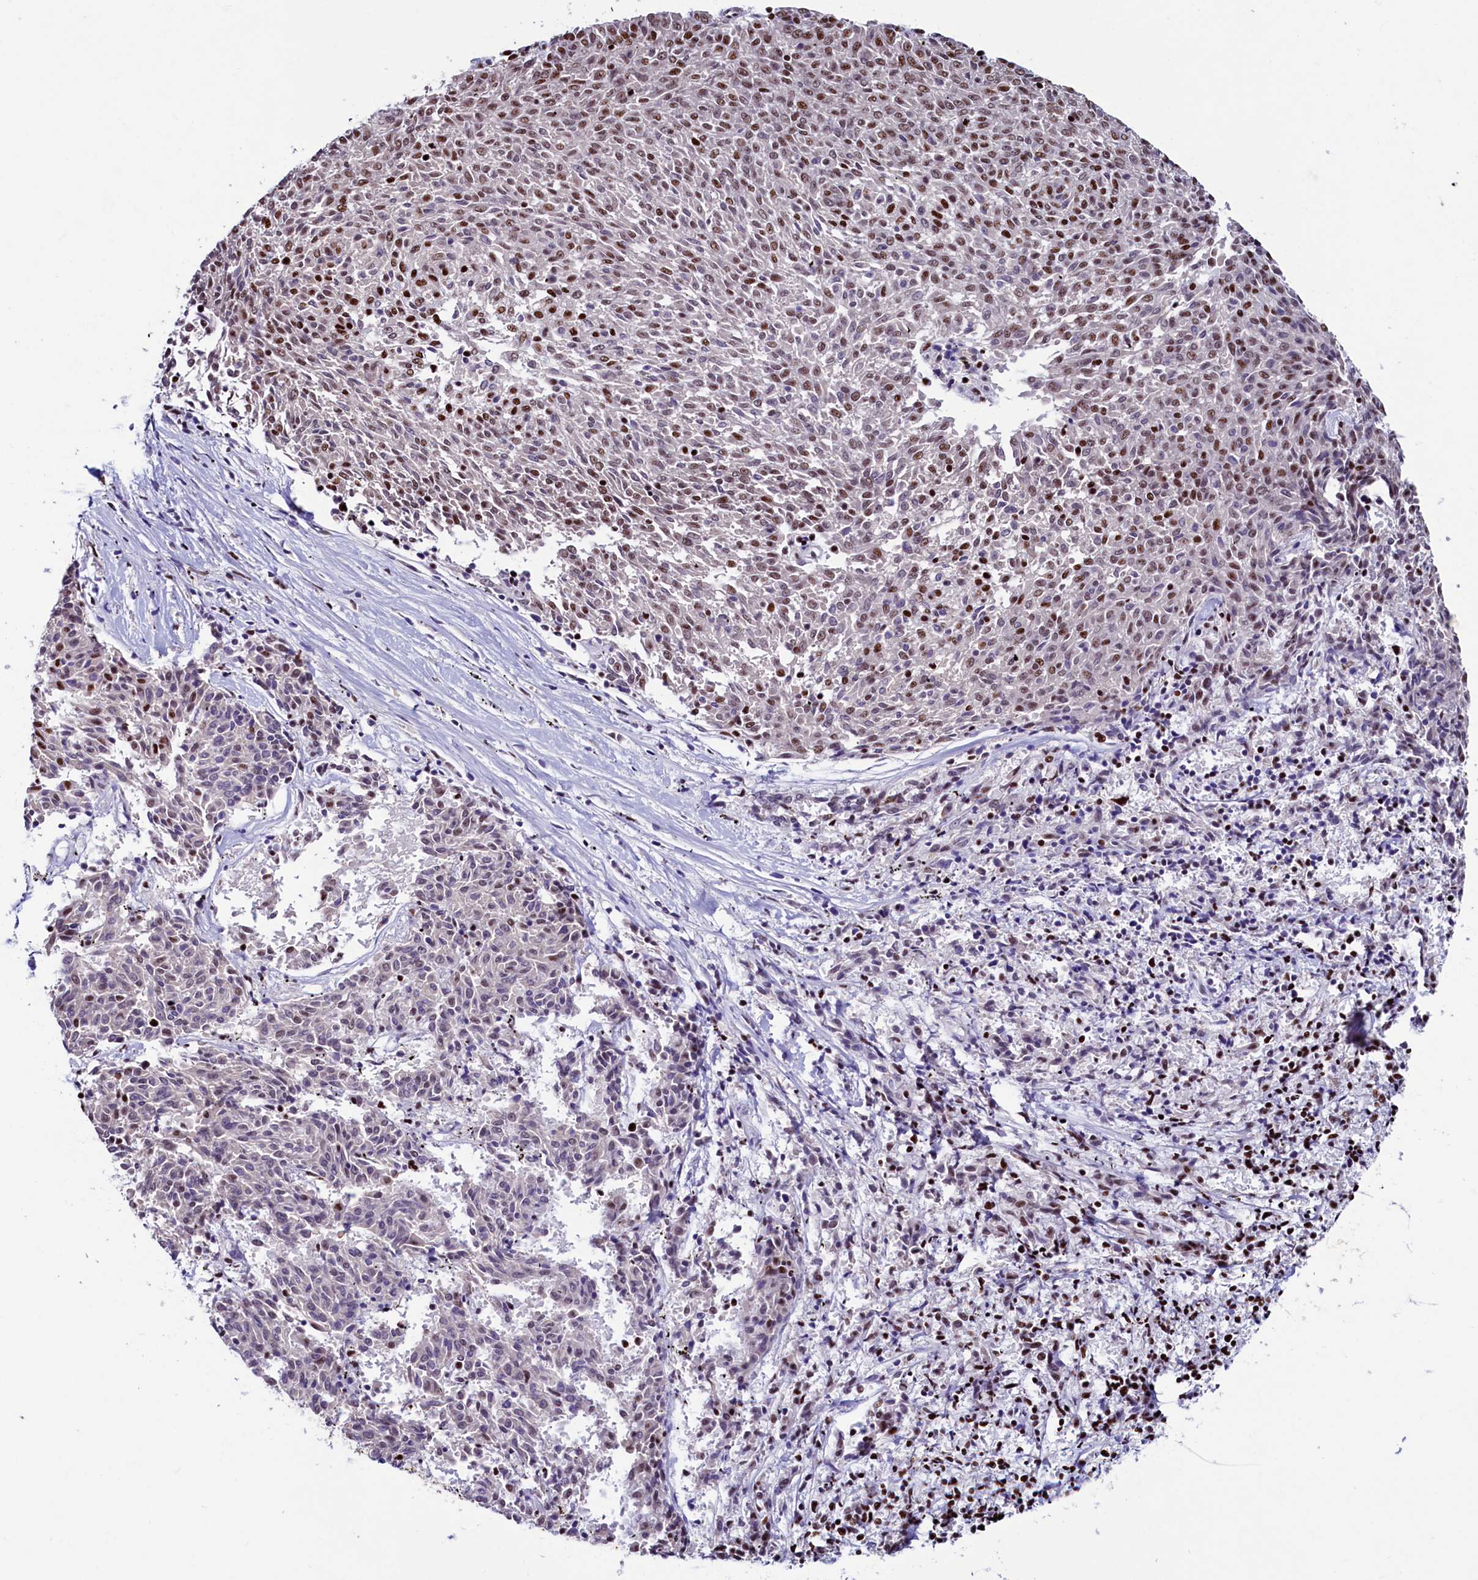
{"staining": {"intensity": "moderate", "quantity": "25%-75%", "location": "nuclear"}, "tissue": "melanoma", "cell_type": "Tumor cells", "image_type": "cancer", "snomed": [{"axis": "morphology", "description": "Malignant melanoma, NOS"}, {"axis": "topography", "description": "Skin"}], "caption": "This histopathology image shows IHC staining of melanoma, with medium moderate nuclear staining in approximately 25%-75% of tumor cells.", "gene": "SRRM2", "patient": {"sex": "female", "age": 72}}